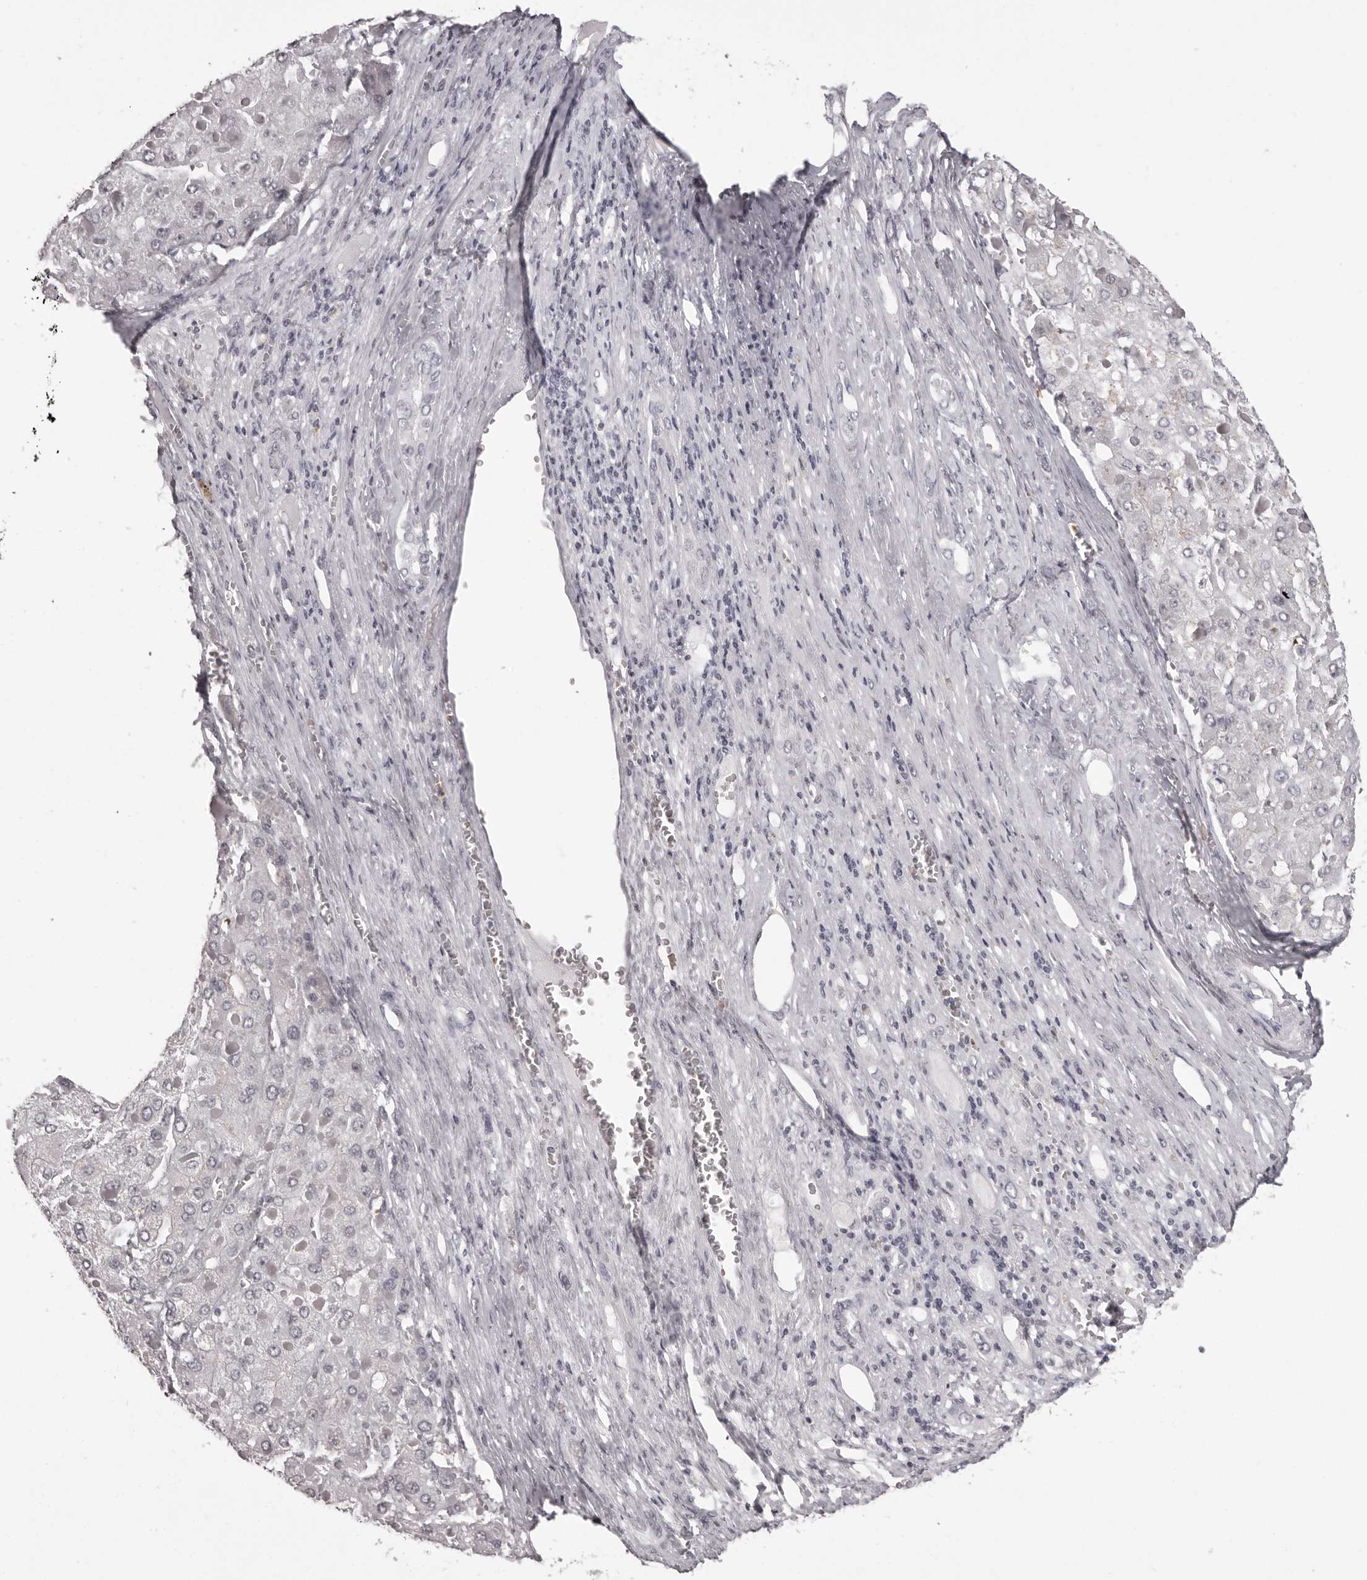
{"staining": {"intensity": "negative", "quantity": "none", "location": "none"}, "tissue": "liver cancer", "cell_type": "Tumor cells", "image_type": "cancer", "snomed": [{"axis": "morphology", "description": "Carcinoma, Hepatocellular, NOS"}, {"axis": "topography", "description": "Liver"}], "caption": "Protein analysis of hepatocellular carcinoma (liver) demonstrates no significant expression in tumor cells.", "gene": "C8orf74", "patient": {"sex": "female", "age": 73}}